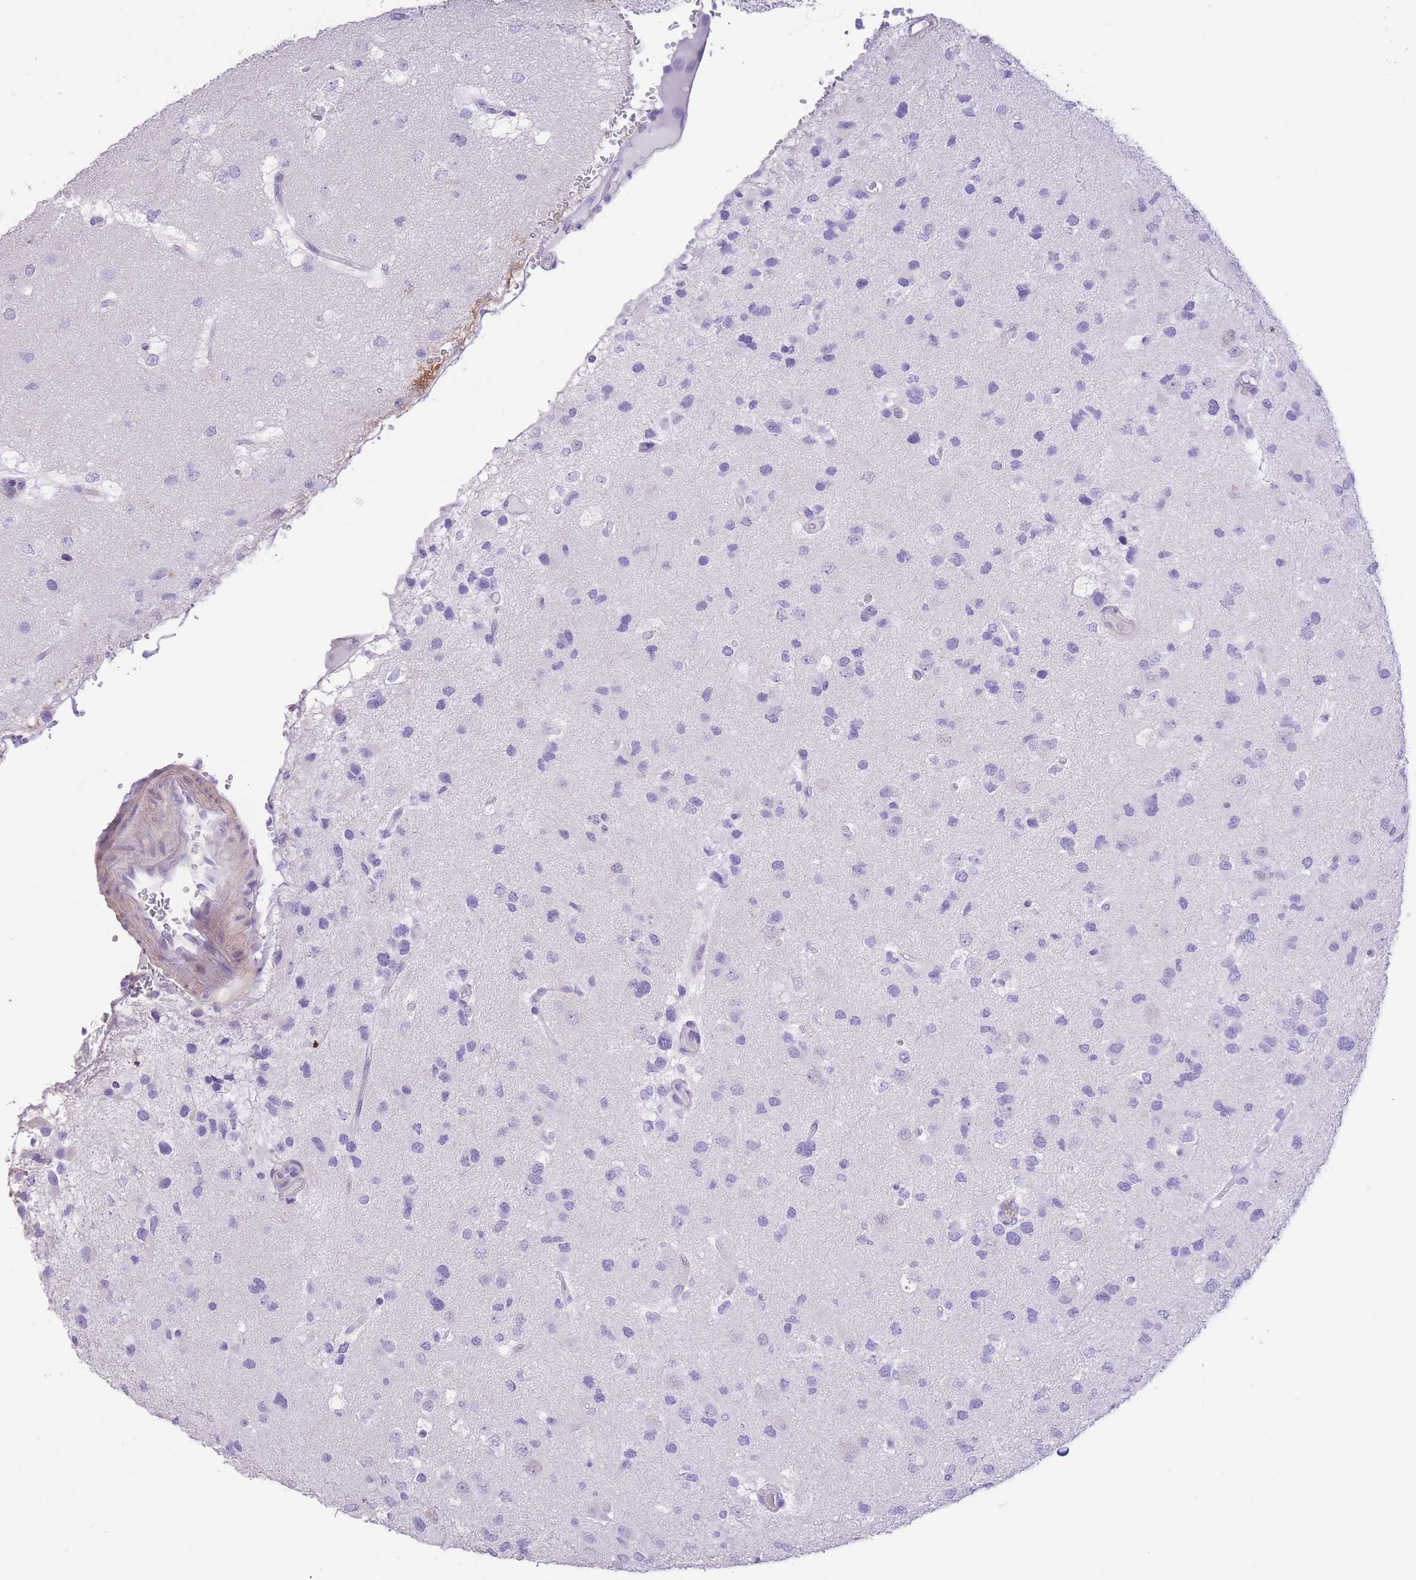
{"staining": {"intensity": "negative", "quantity": "none", "location": "none"}, "tissue": "glioma", "cell_type": "Tumor cells", "image_type": "cancer", "snomed": [{"axis": "morphology", "description": "Glioma, malignant, High grade"}, {"axis": "topography", "description": "Brain"}], "caption": "DAB (3,3'-diaminobenzidine) immunohistochemical staining of glioma exhibits no significant expression in tumor cells.", "gene": "RAI2", "patient": {"sex": "male", "age": 53}}